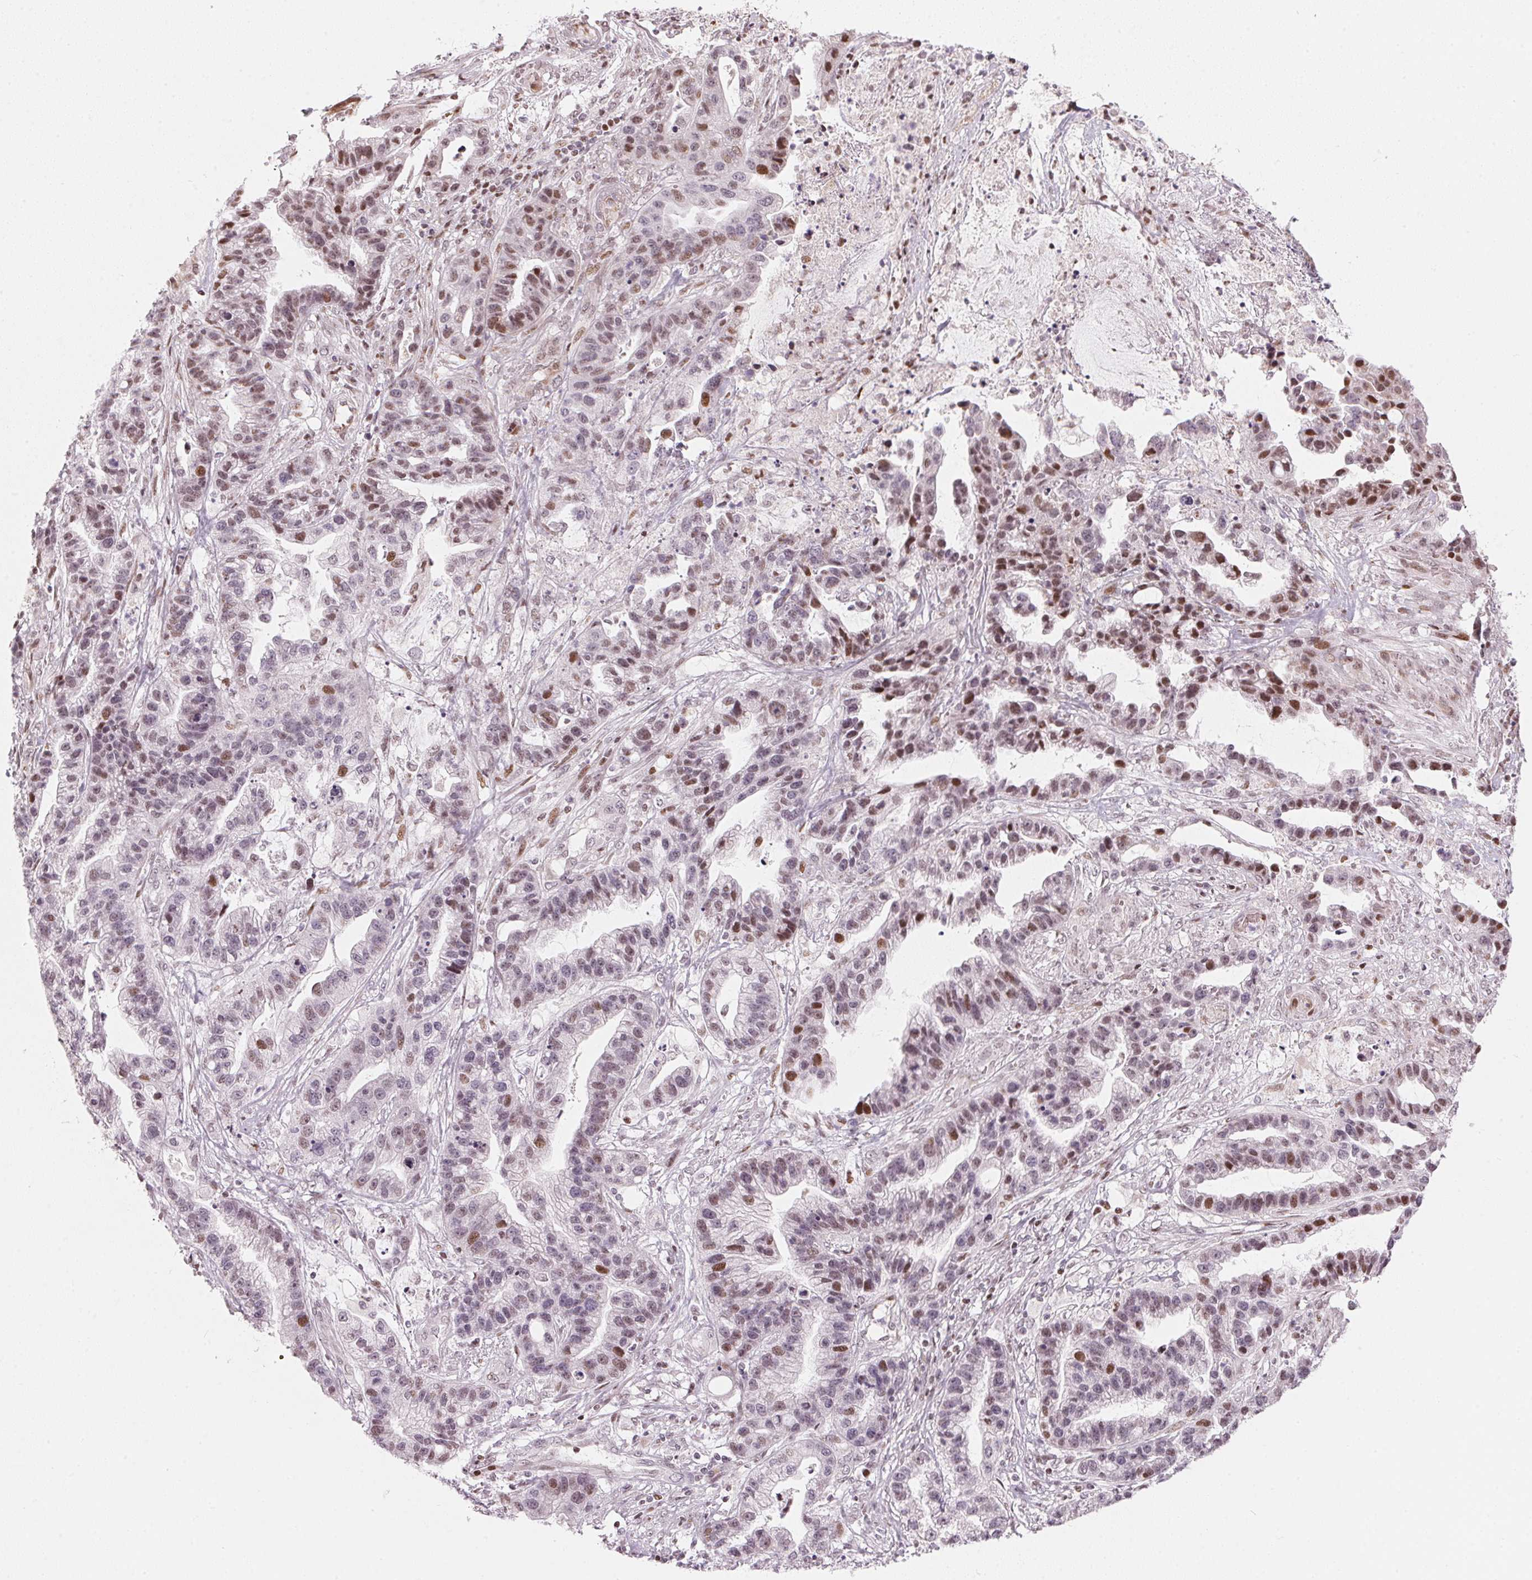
{"staining": {"intensity": "moderate", "quantity": "<25%", "location": "nuclear"}, "tissue": "stomach cancer", "cell_type": "Tumor cells", "image_type": "cancer", "snomed": [{"axis": "morphology", "description": "Adenocarcinoma, NOS"}, {"axis": "topography", "description": "Stomach"}], "caption": "Moderate nuclear staining is seen in about <25% of tumor cells in stomach cancer (adenocarcinoma). Immunohistochemistry (ihc) stains the protein of interest in brown and the nuclei are stained blue.", "gene": "KAT6A", "patient": {"sex": "male", "age": 83}}